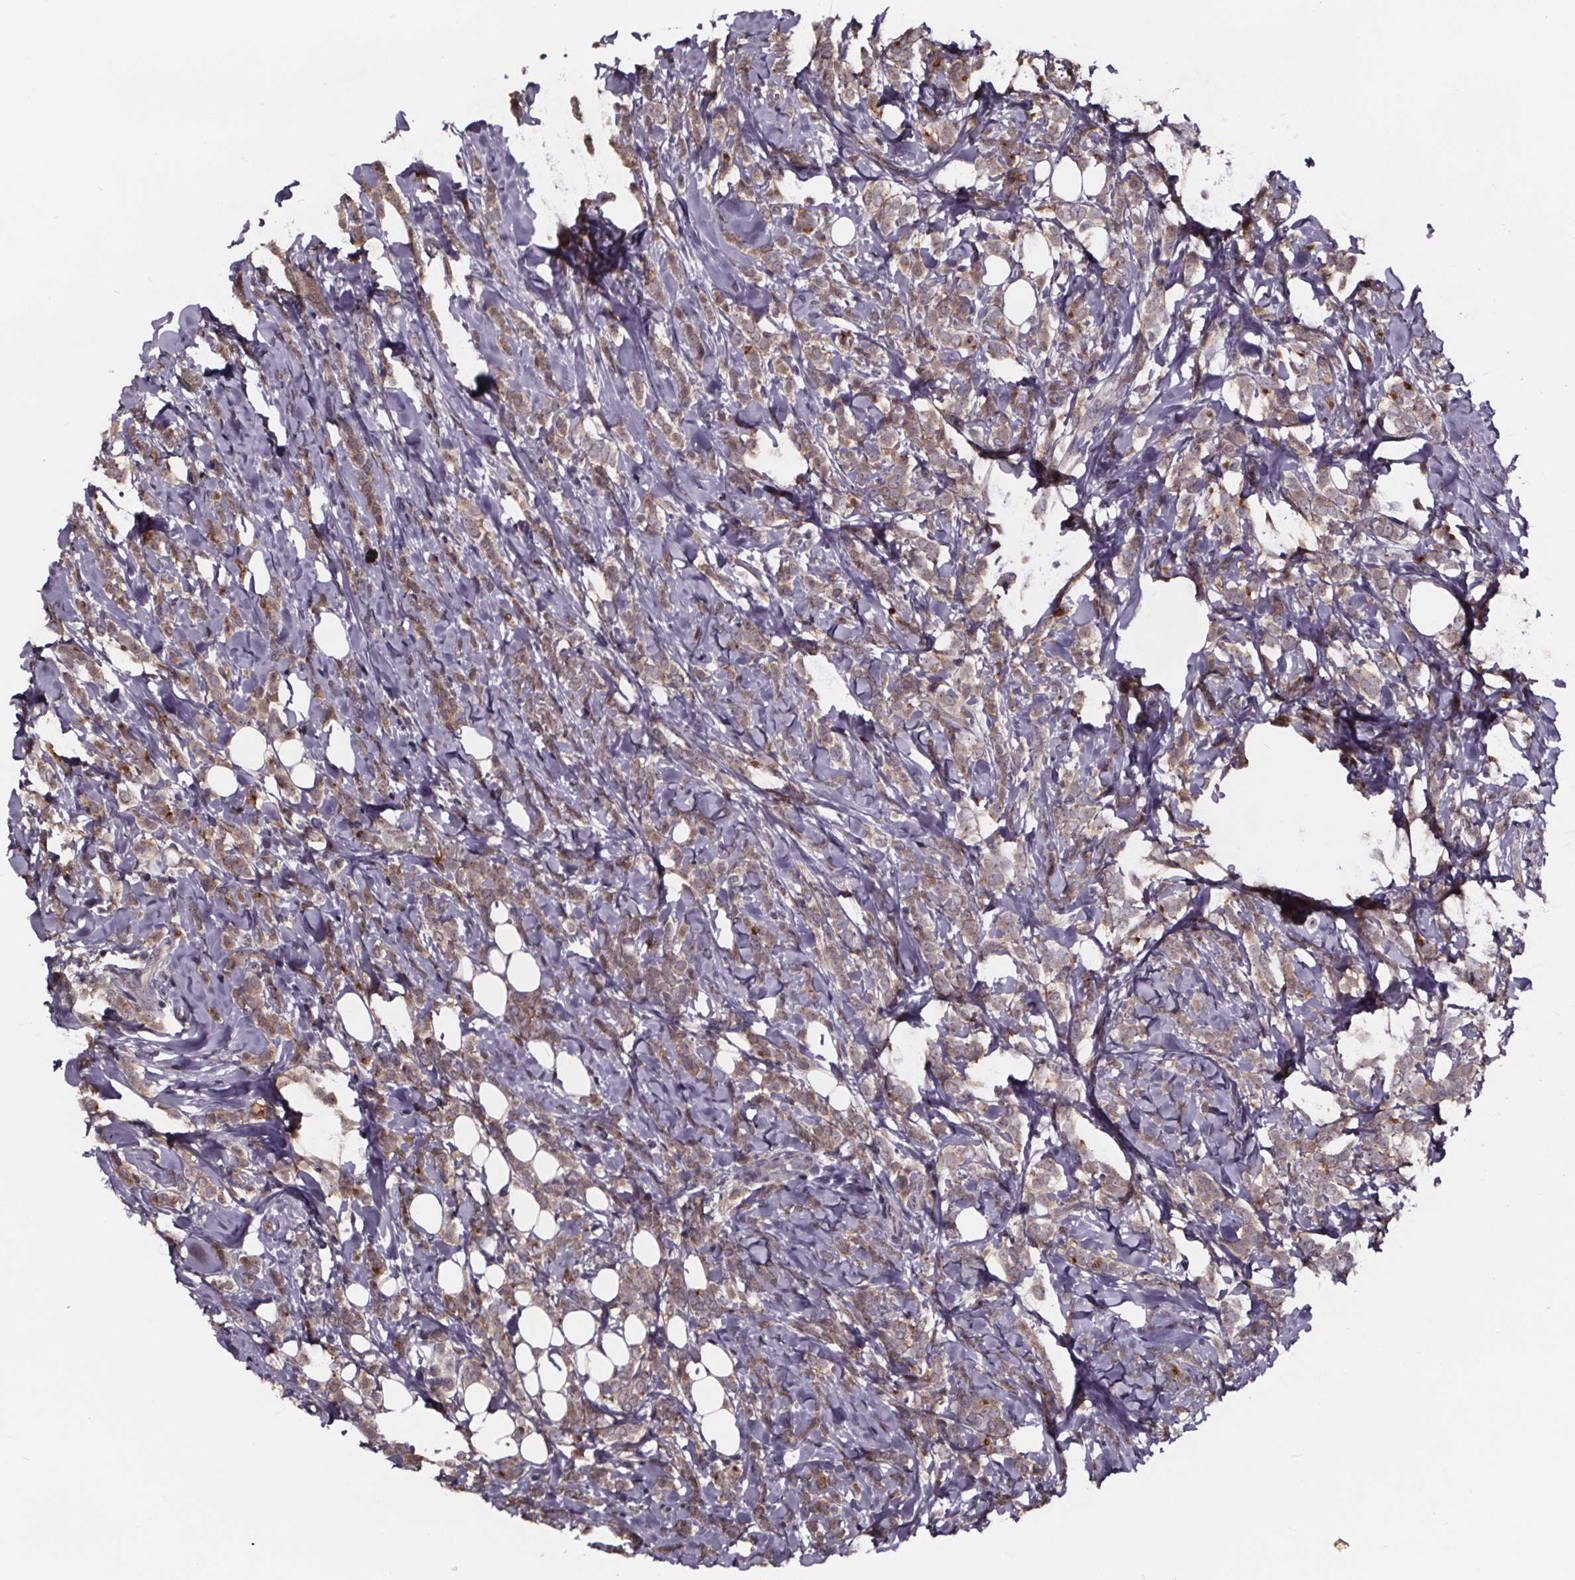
{"staining": {"intensity": "weak", "quantity": ">75%", "location": "cytoplasmic/membranous"}, "tissue": "breast cancer", "cell_type": "Tumor cells", "image_type": "cancer", "snomed": [{"axis": "morphology", "description": "Lobular carcinoma"}, {"axis": "topography", "description": "Breast"}], "caption": "Immunohistochemical staining of breast cancer displays low levels of weak cytoplasmic/membranous protein staining in approximately >75% of tumor cells.", "gene": "SMIM1", "patient": {"sex": "female", "age": 49}}